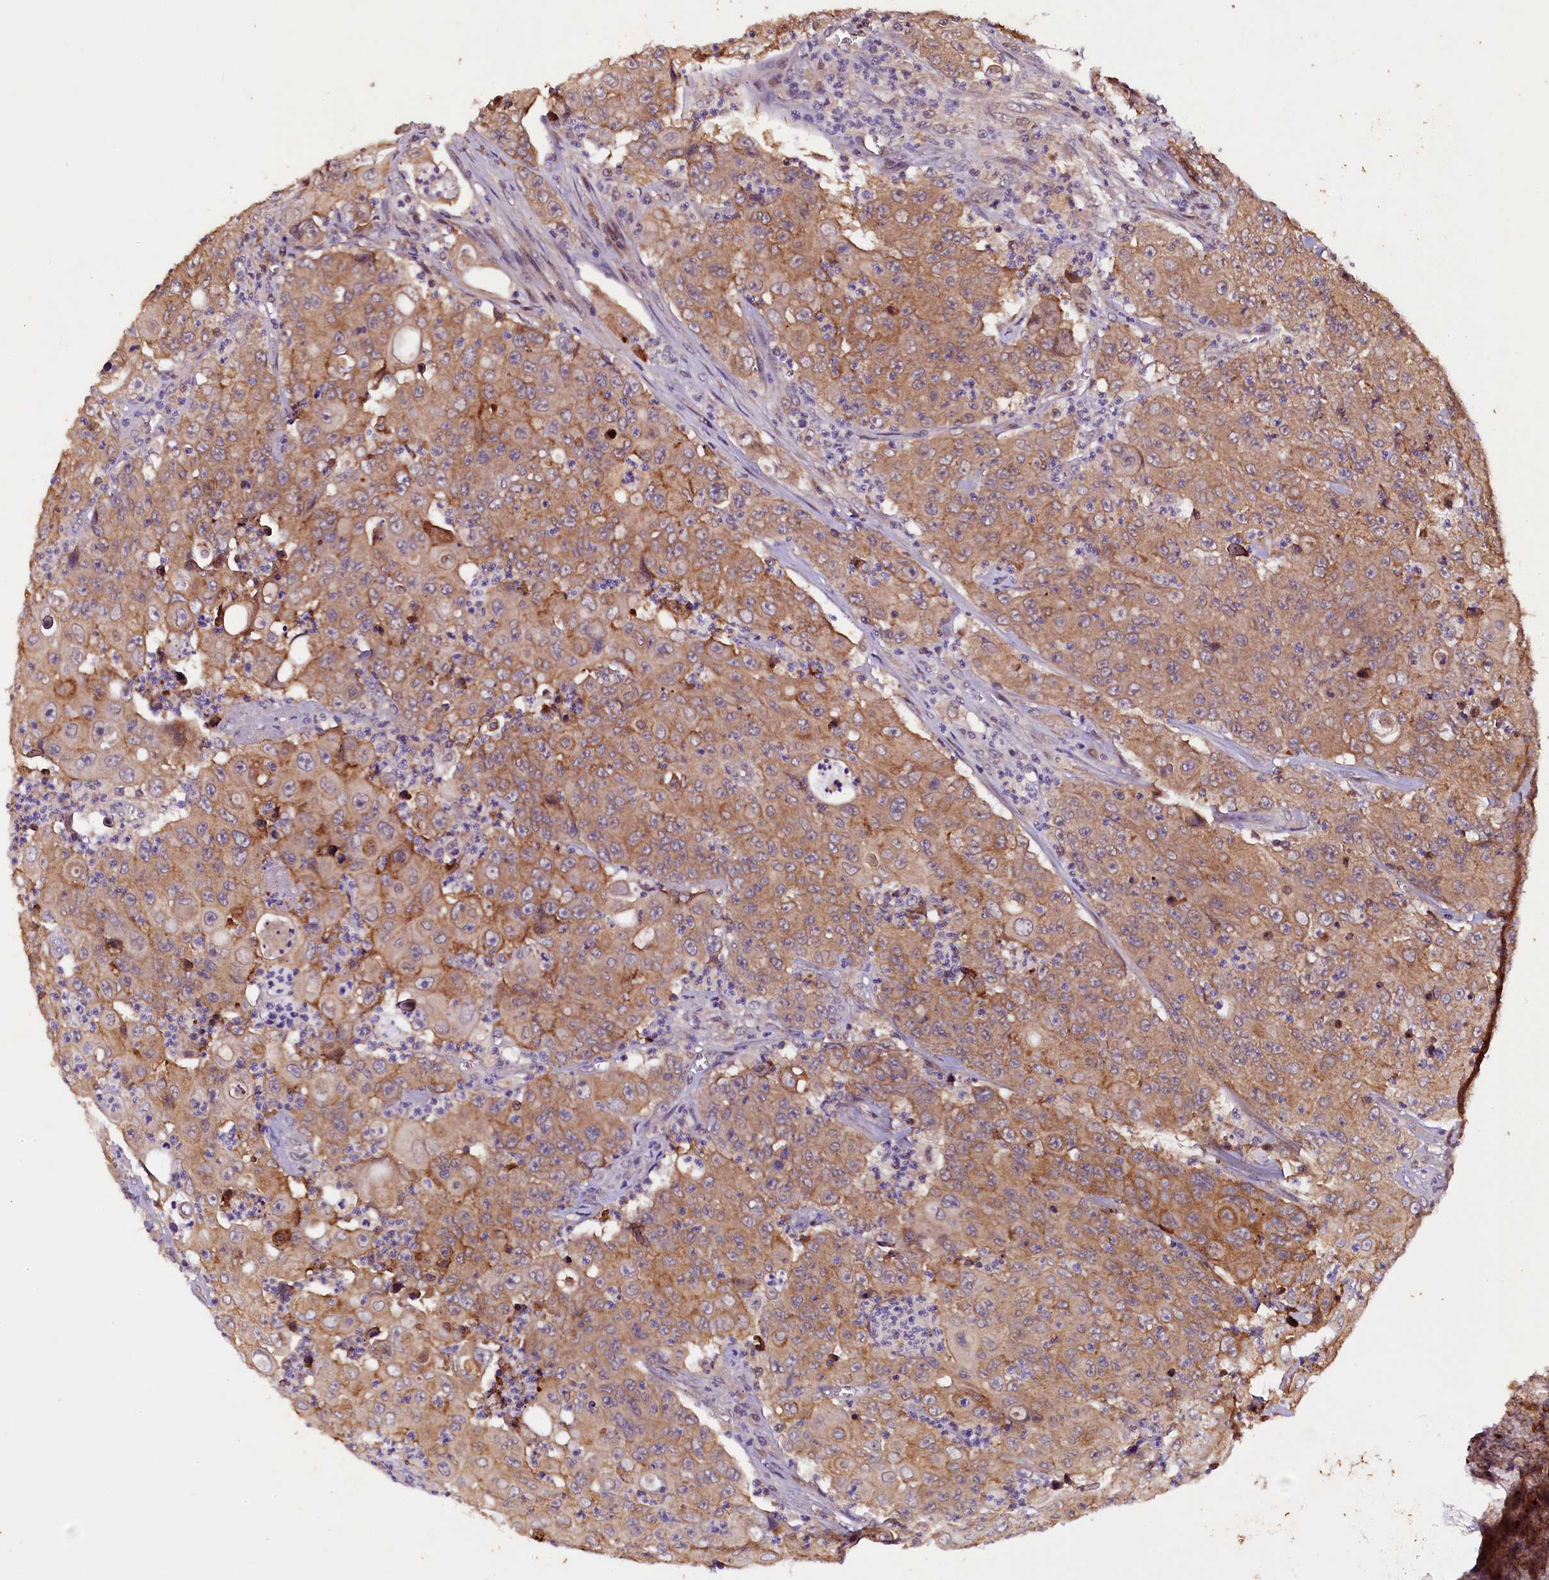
{"staining": {"intensity": "moderate", "quantity": ">75%", "location": "cytoplasmic/membranous"}, "tissue": "colorectal cancer", "cell_type": "Tumor cells", "image_type": "cancer", "snomed": [{"axis": "morphology", "description": "Adenocarcinoma, NOS"}, {"axis": "topography", "description": "Colon"}], "caption": "Immunohistochemical staining of human adenocarcinoma (colorectal) reveals medium levels of moderate cytoplasmic/membranous protein staining in about >75% of tumor cells.", "gene": "PLXNB1", "patient": {"sex": "male", "age": 51}}